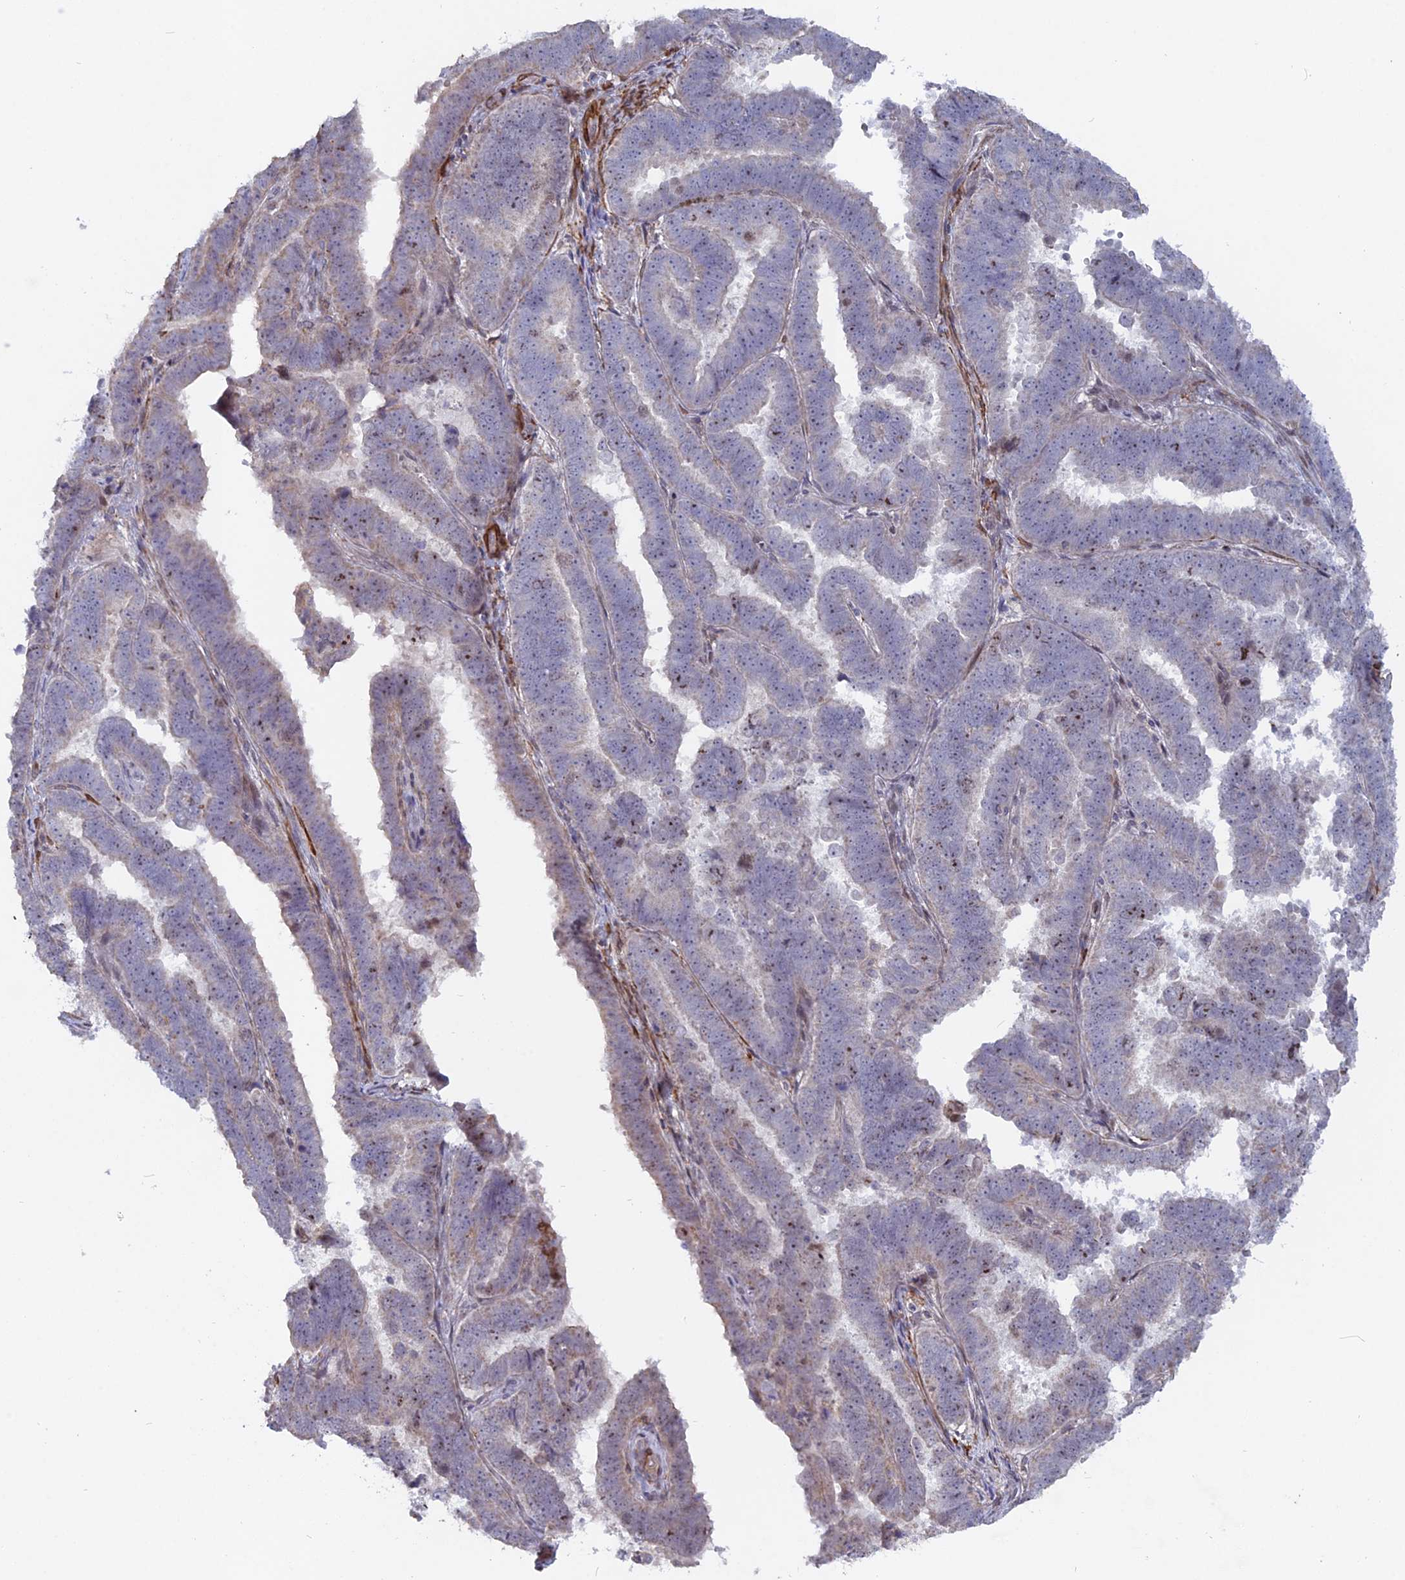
{"staining": {"intensity": "negative", "quantity": "none", "location": "none"}, "tissue": "endometrial cancer", "cell_type": "Tumor cells", "image_type": "cancer", "snomed": [{"axis": "morphology", "description": "Adenocarcinoma, NOS"}, {"axis": "topography", "description": "Endometrium"}], "caption": "The IHC histopathology image has no significant positivity in tumor cells of endometrial cancer tissue.", "gene": "CCDC154", "patient": {"sex": "female", "age": 75}}